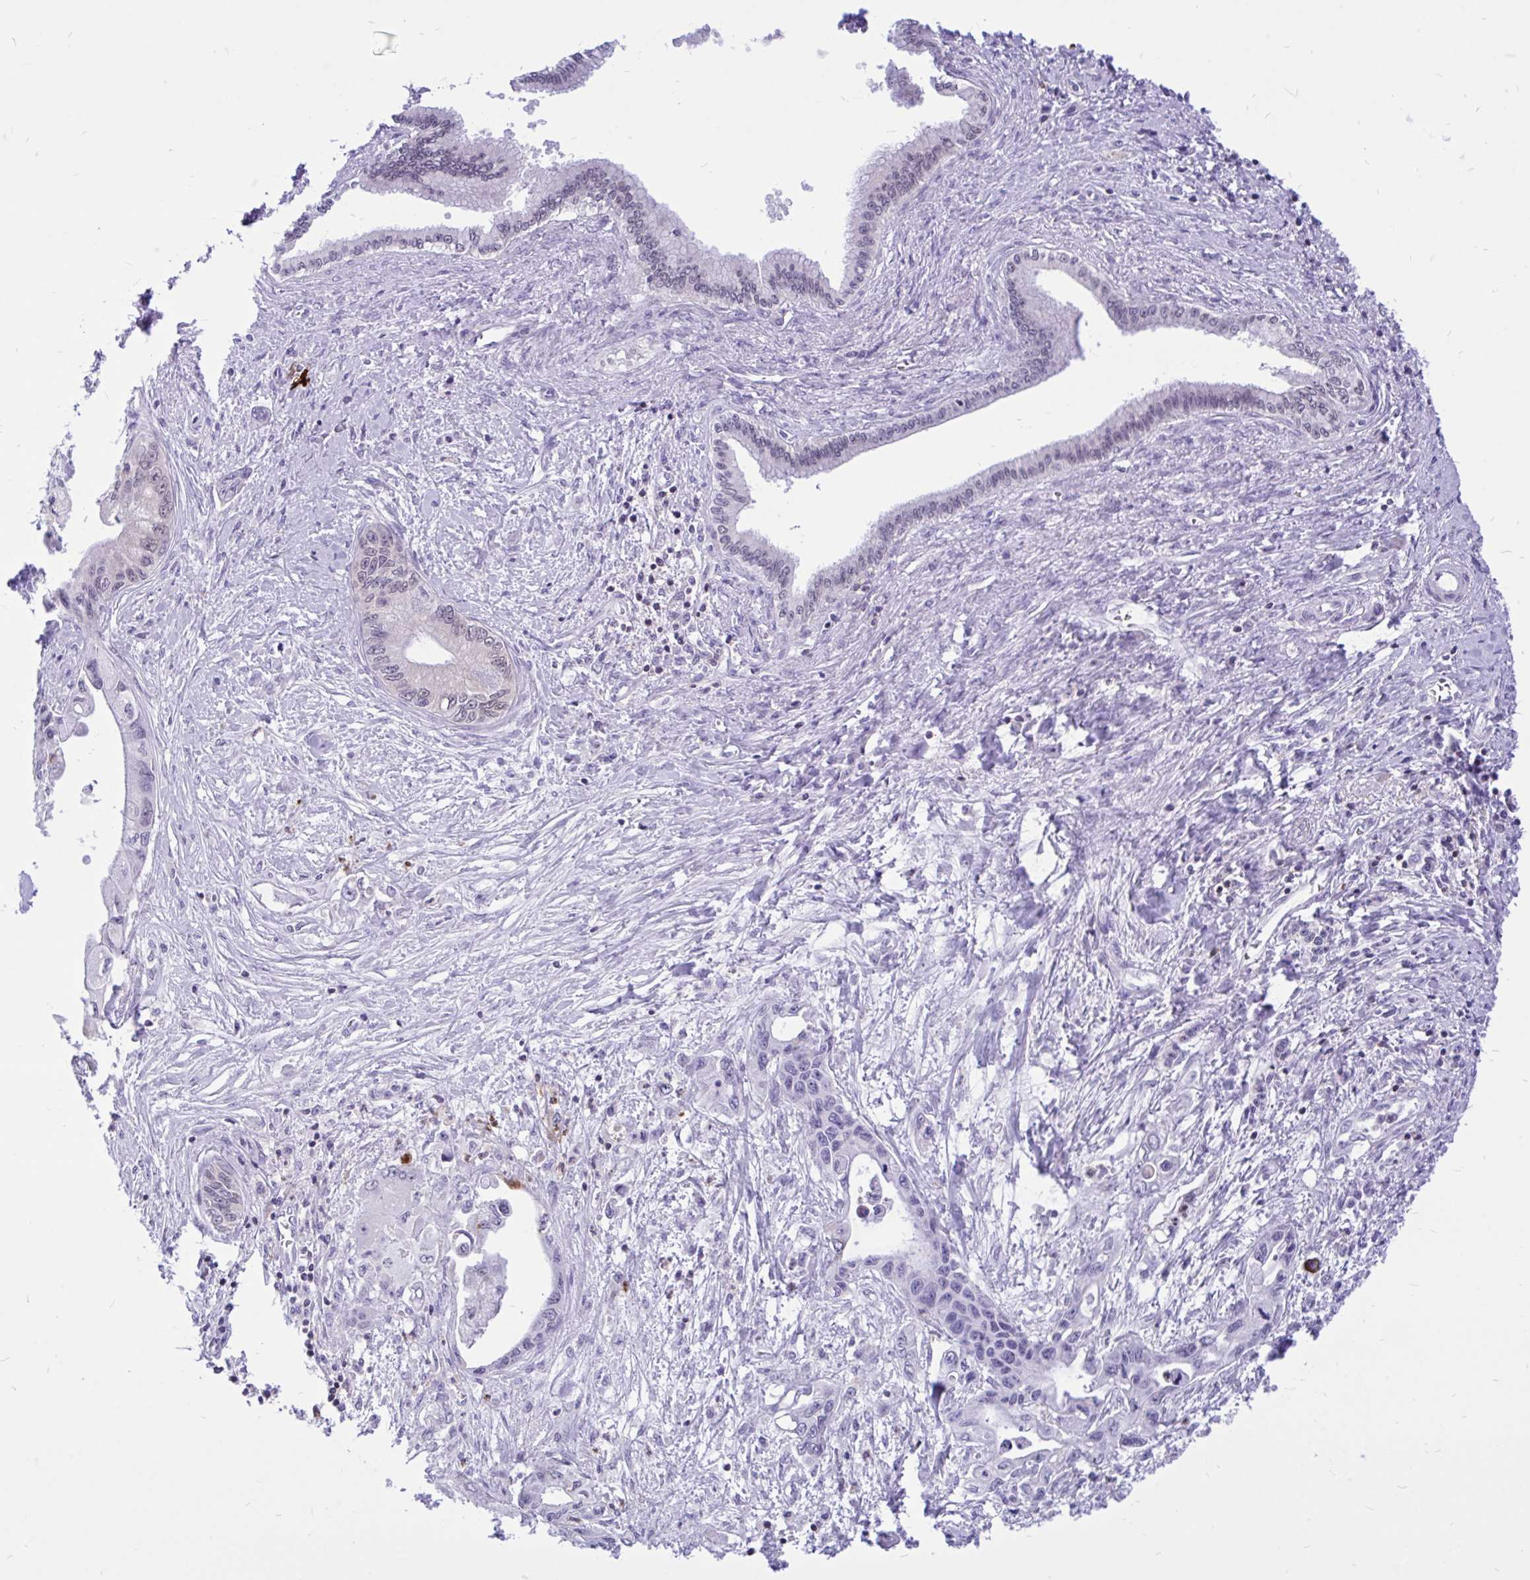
{"staining": {"intensity": "weak", "quantity": "<25%", "location": "nuclear"}, "tissue": "pancreatic cancer", "cell_type": "Tumor cells", "image_type": "cancer", "snomed": [{"axis": "morphology", "description": "Adenocarcinoma, NOS"}, {"axis": "topography", "description": "Pancreas"}], "caption": "Immunohistochemistry (IHC) of human pancreatic cancer (adenocarcinoma) displays no staining in tumor cells.", "gene": "CXCL8", "patient": {"sex": "male", "age": 61}}